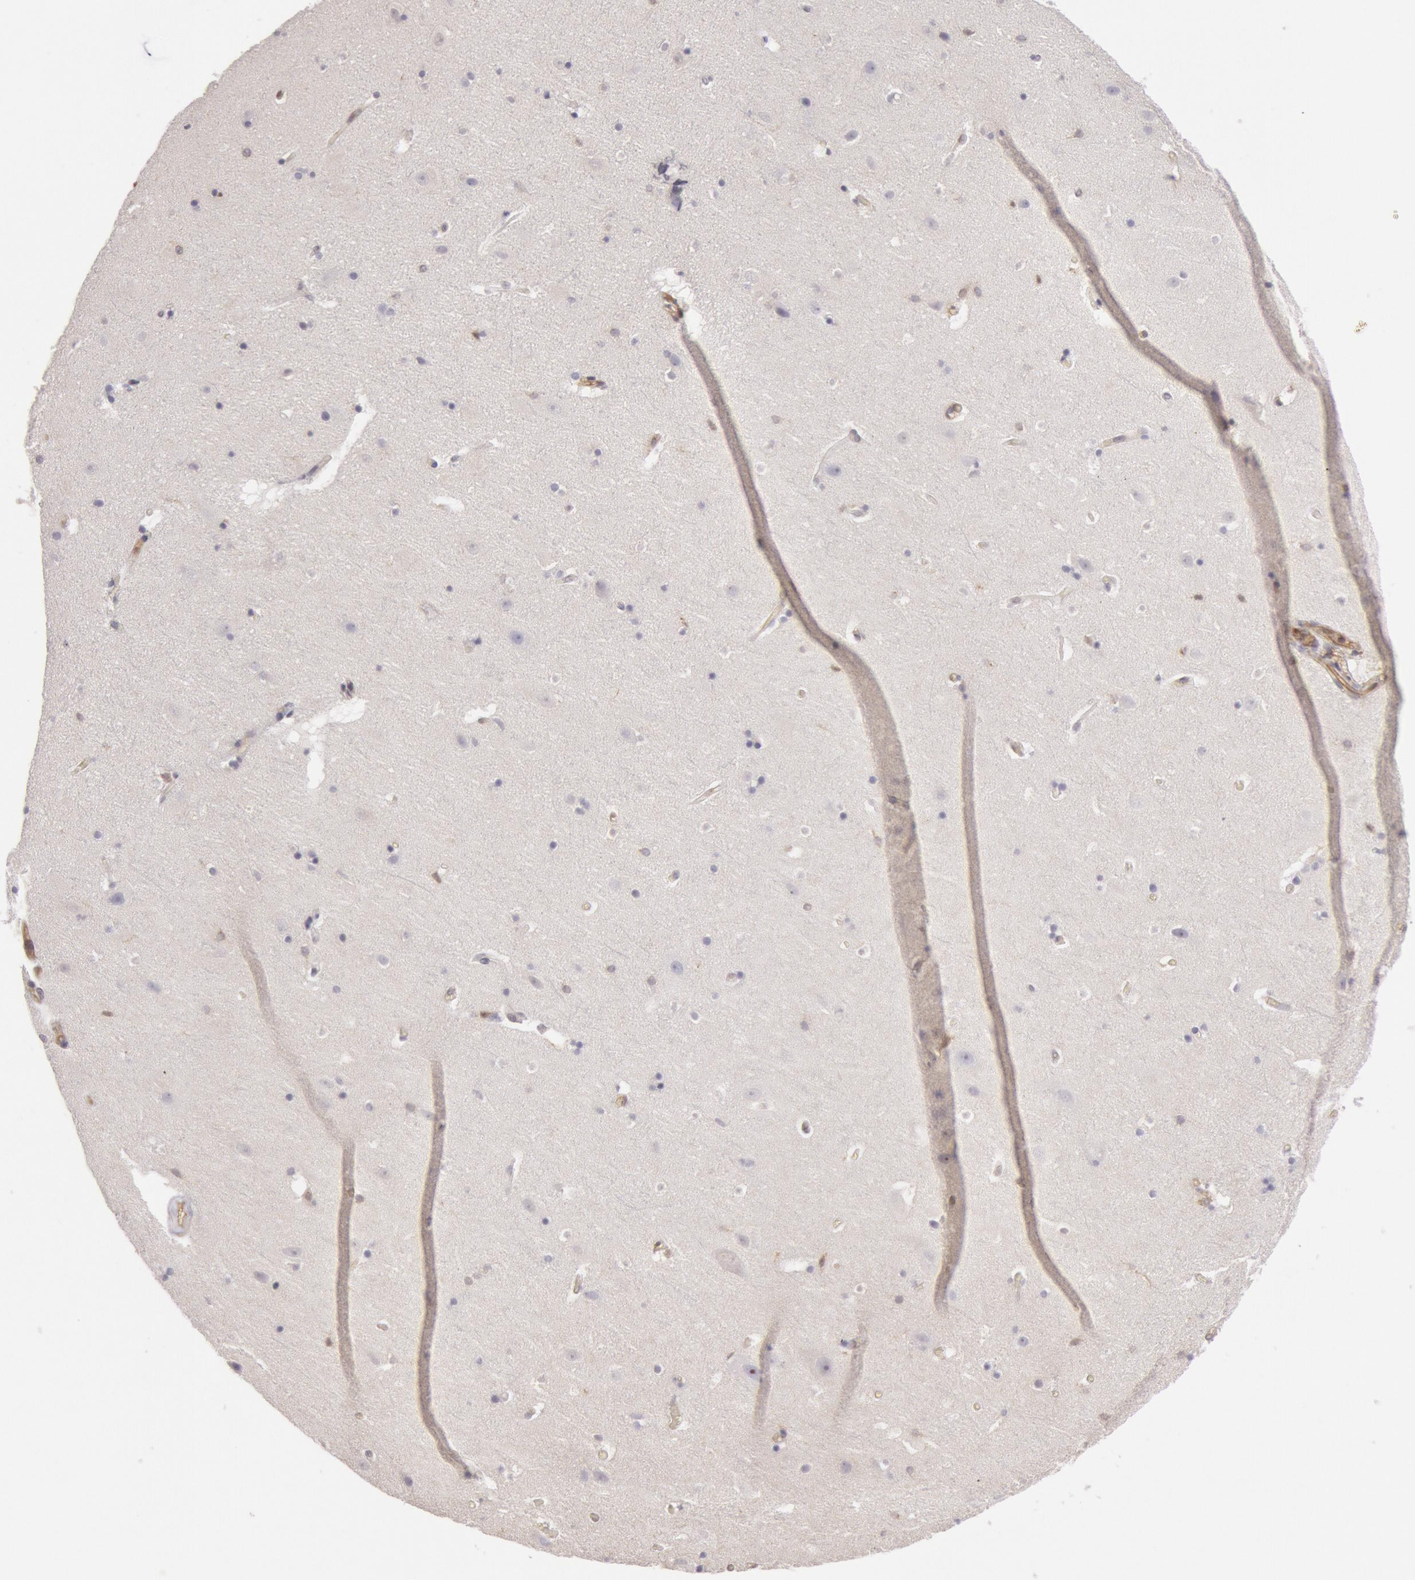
{"staining": {"intensity": "negative", "quantity": "none", "location": "none"}, "tissue": "hippocampus", "cell_type": "Glial cells", "image_type": "normal", "snomed": [{"axis": "morphology", "description": "Normal tissue, NOS"}, {"axis": "topography", "description": "Hippocampus"}], "caption": "Normal hippocampus was stained to show a protein in brown. There is no significant staining in glial cells. (DAB immunohistochemistry (IHC) visualized using brightfield microscopy, high magnification).", "gene": "IKBKB", "patient": {"sex": "male", "age": 45}}